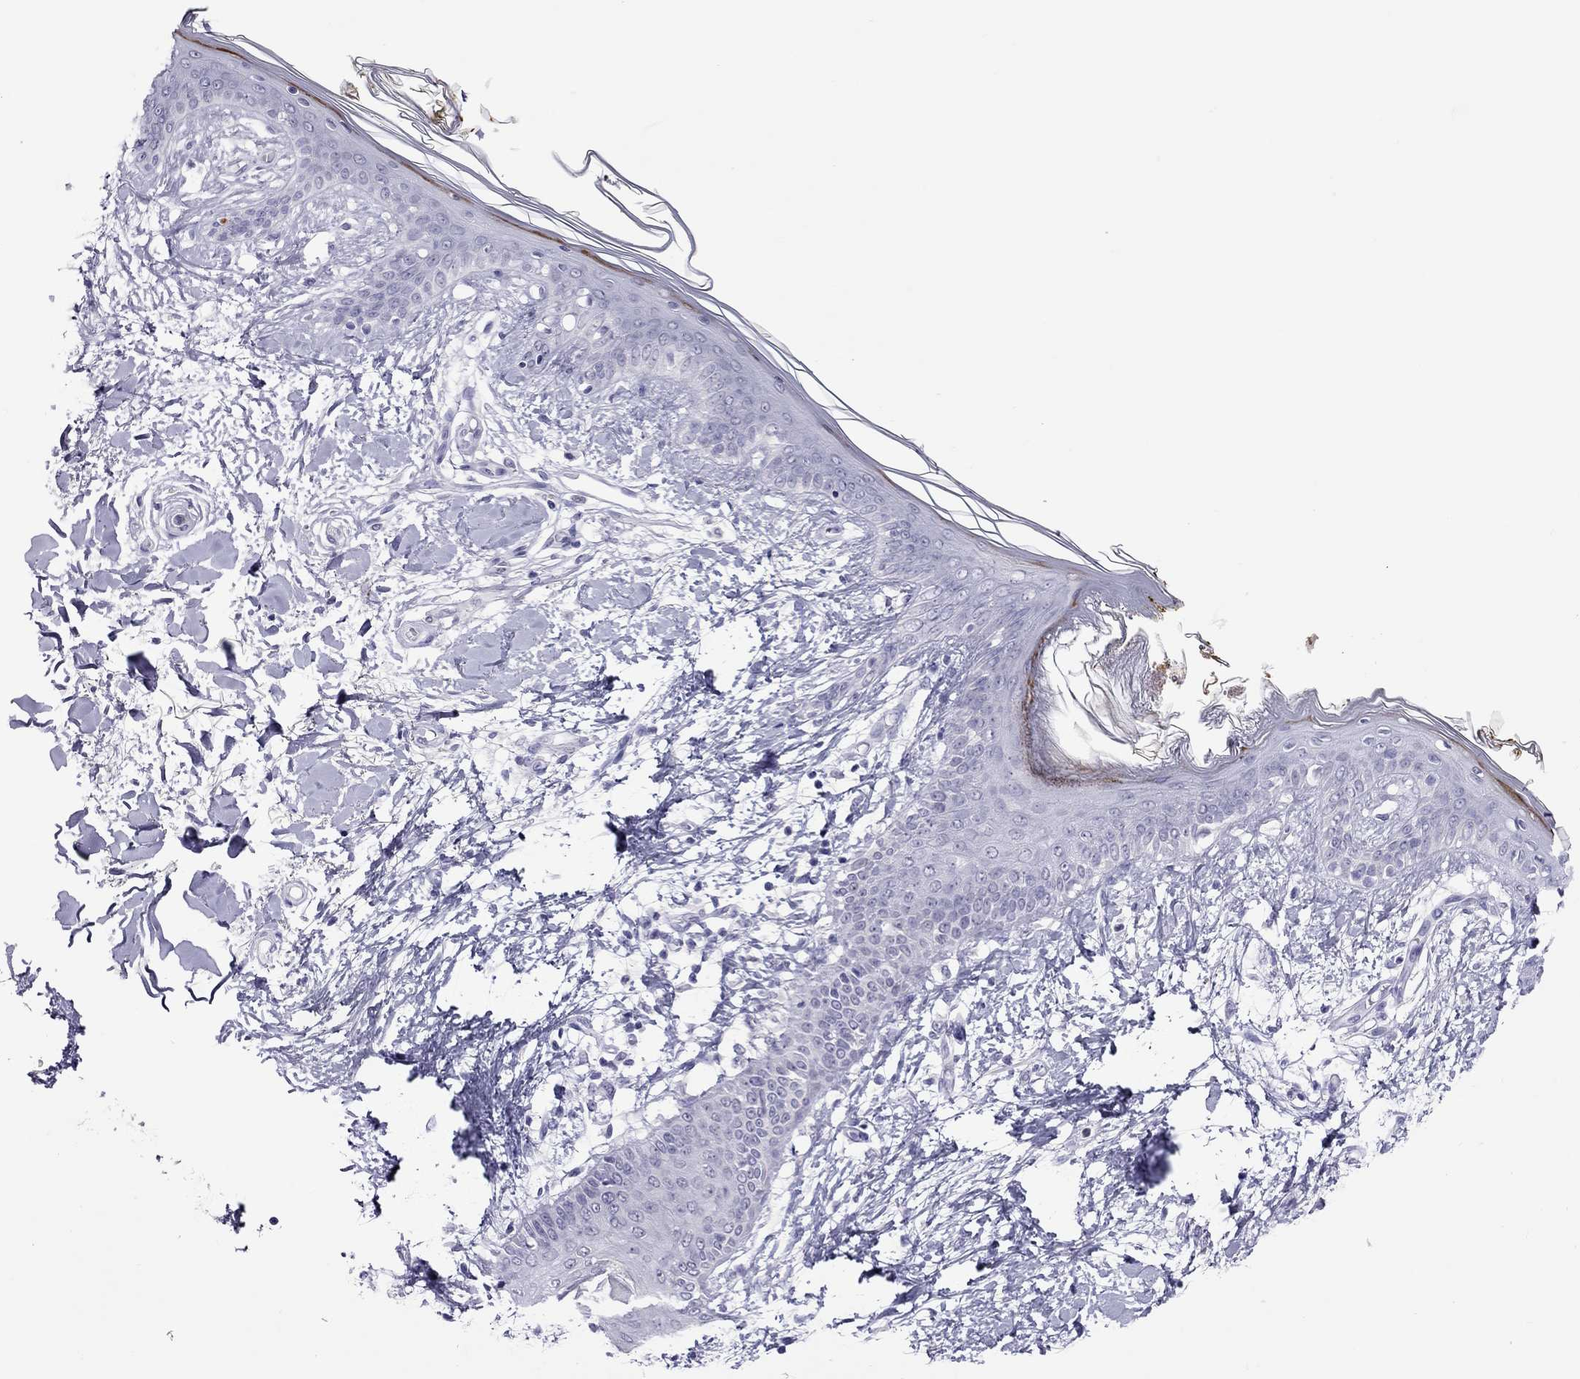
{"staining": {"intensity": "negative", "quantity": "none", "location": "none"}, "tissue": "skin", "cell_type": "Fibroblasts", "image_type": "normal", "snomed": [{"axis": "morphology", "description": "Normal tissue, NOS"}, {"axis": "topography", "description": "Skin"}], "caption": "The IHC photomicrograph has no significant expression in fibroblasts of skin. (DAB IHC visualized using brightfield microscopy, high magnification).", "gene": "CHRNB3", "patient": {"sex": "female", "age": 34}}